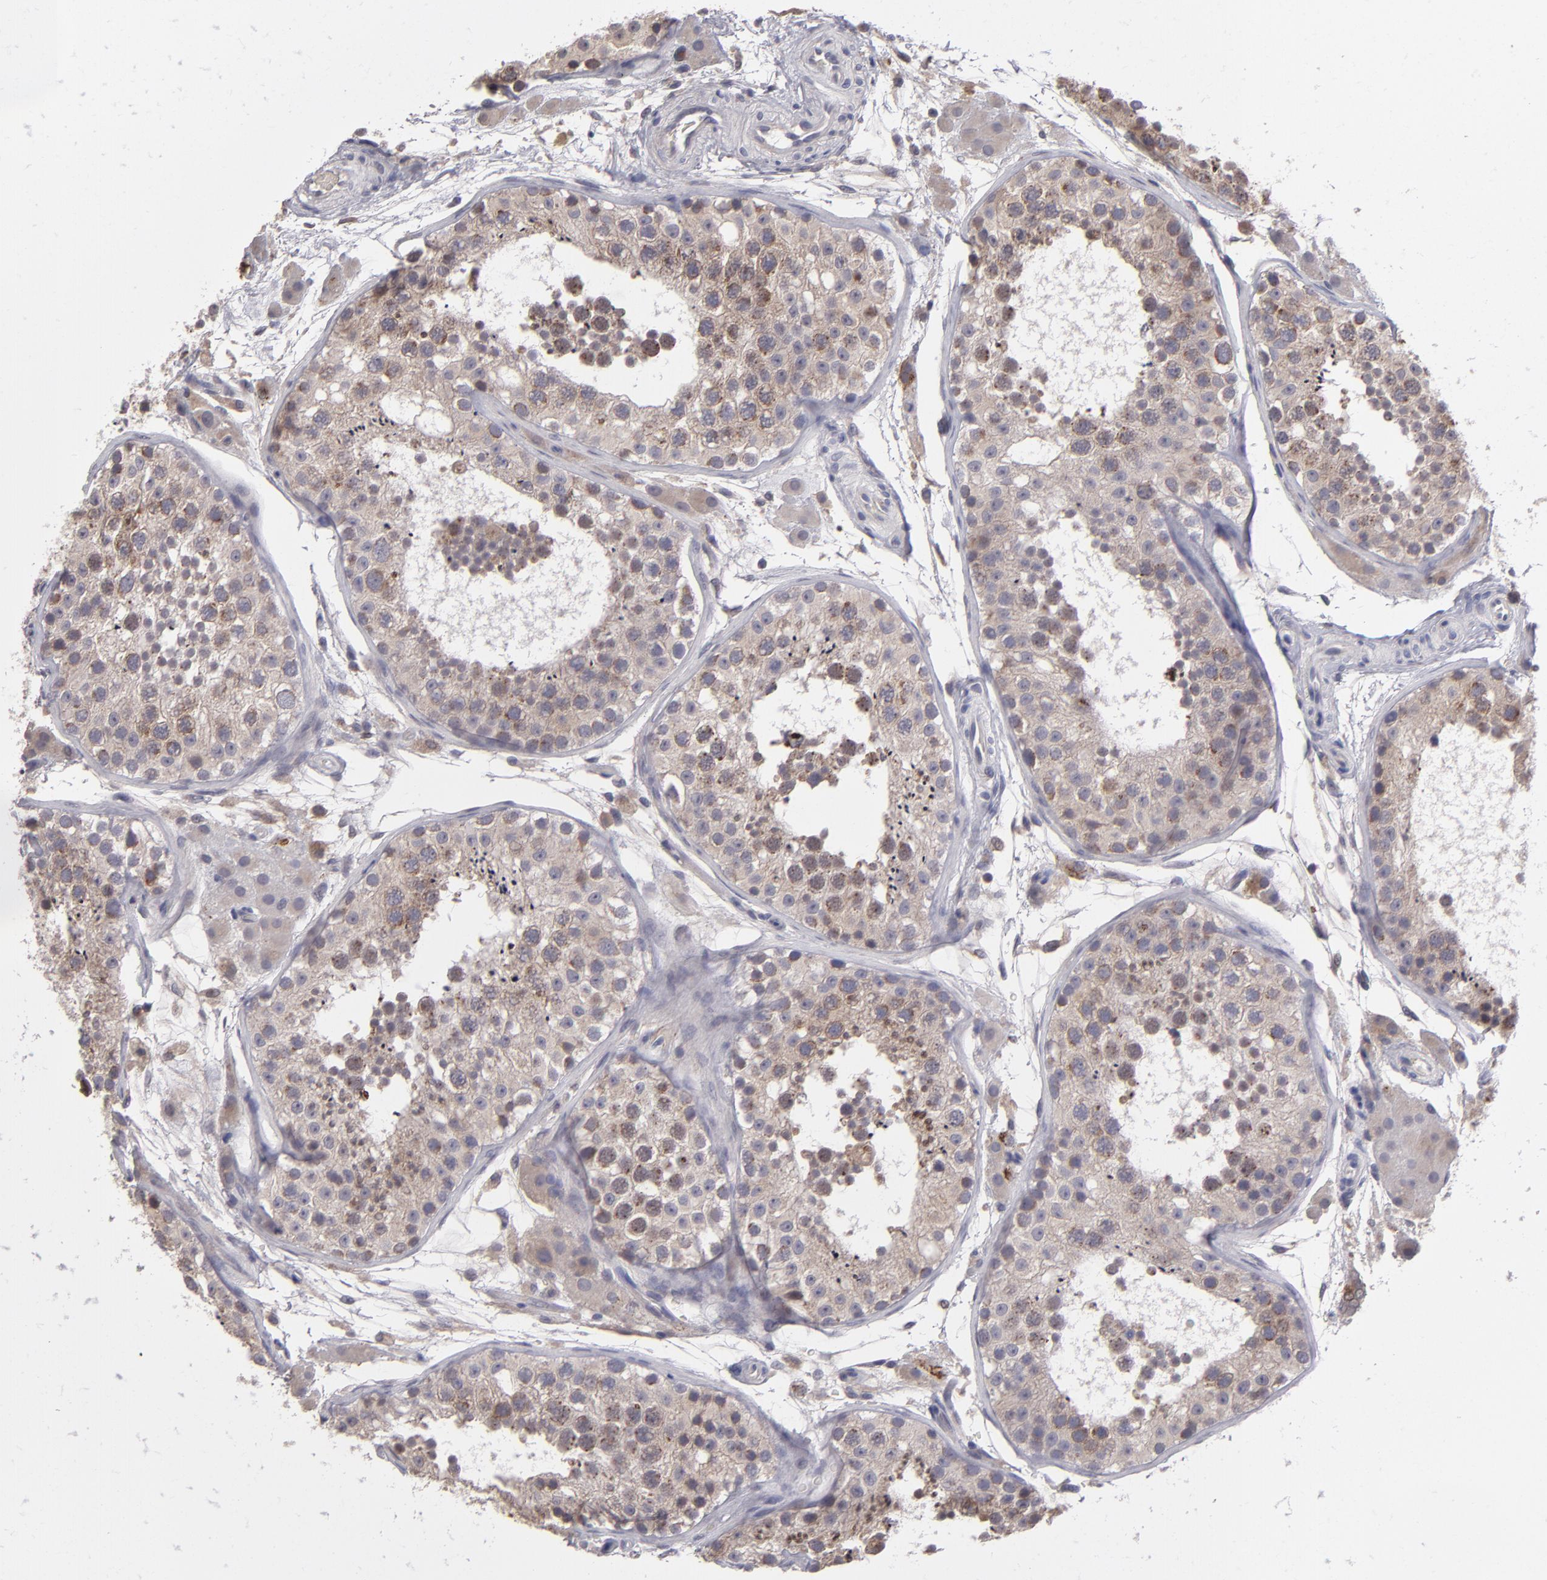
{"staining": {"intensity": "weak", "quantity": ">75%", "location": "cytoplasmic/membranous"}, "tissue": "testis", "cell_type": "Cells in seminiferous ducts", "image_type": "normal", "snomed": [{"axis": "morphology", "description": "Normal tissue, NOS"}, {"axis": "topography", "description": "Testis"}], "caption": "Weak cytoplasmic/membranous positivity is present in about >75% of cells in seminiferous ducts in normal testis.", "gene": "IL12A", "patient": {"sex": "male", "age": 26}}